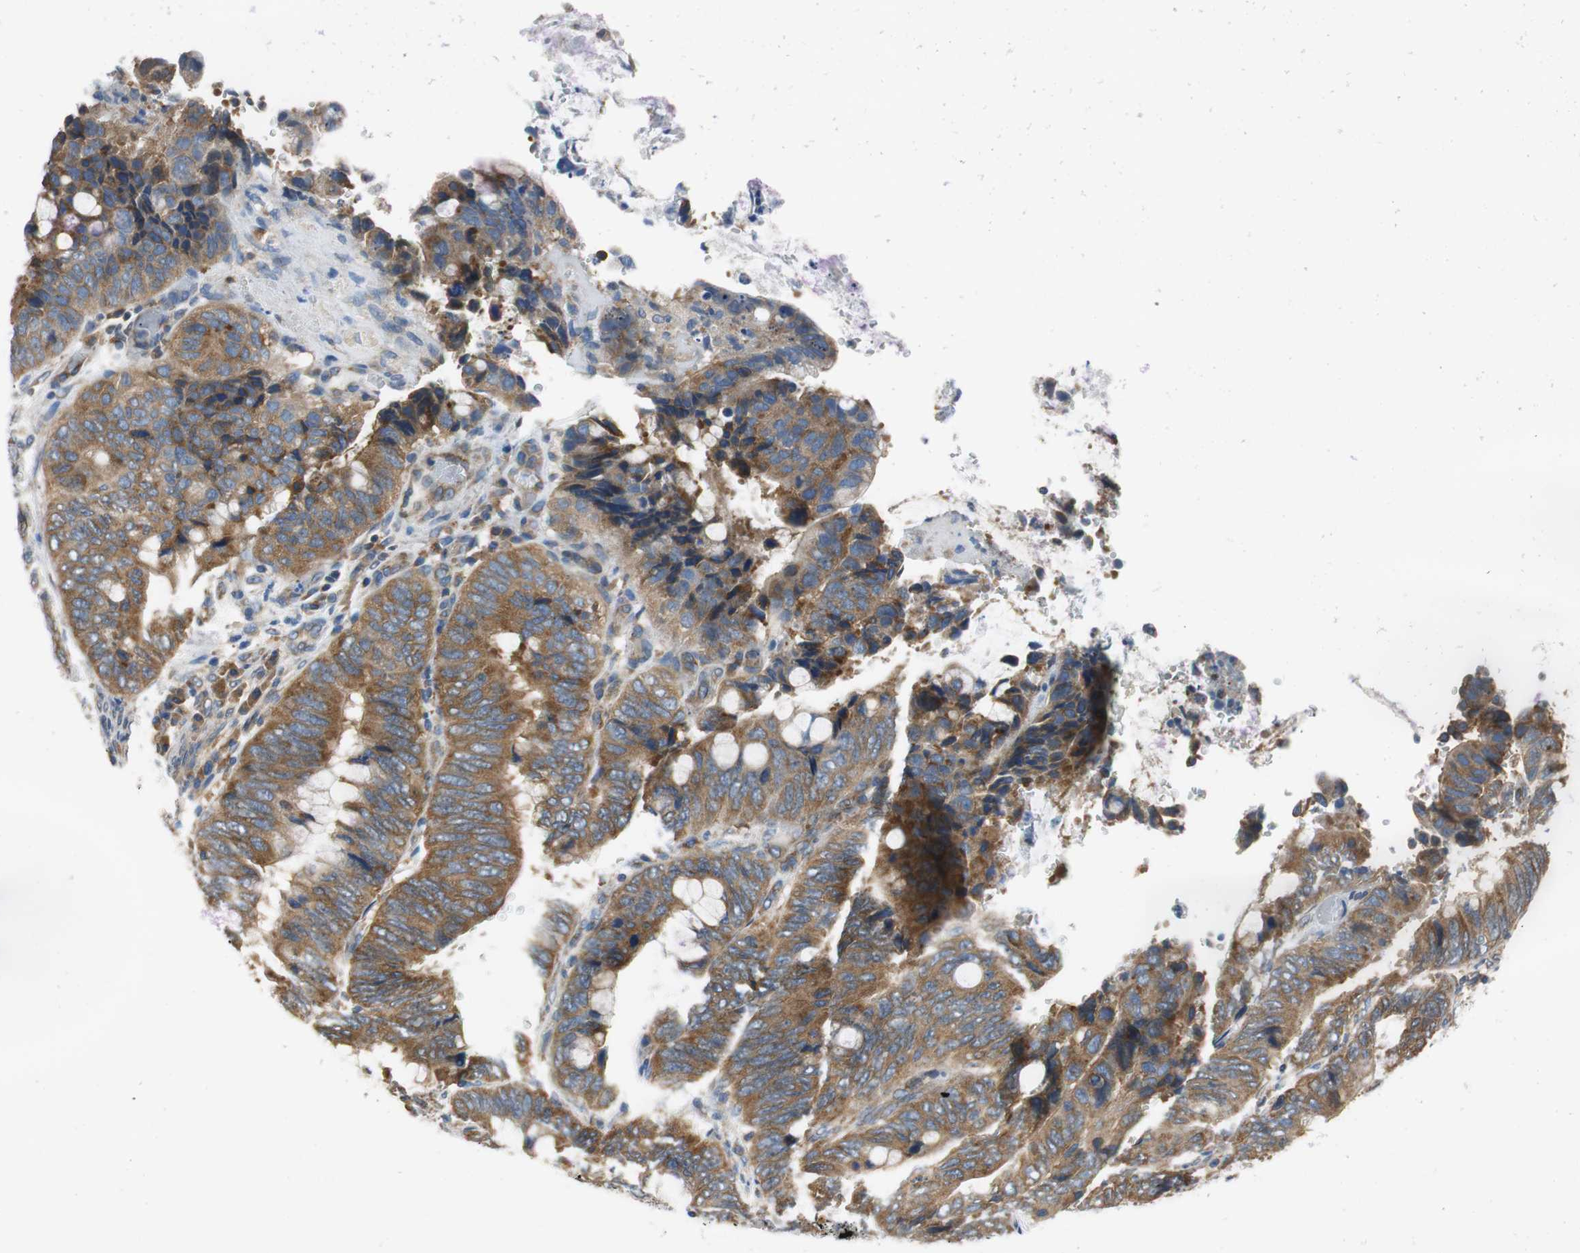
{"staining": {"intensity": "moderate", "quantity": ">75%", "location": "cytoplasmic/membranous"}, "tissue": "colorectal cancer", "cell_type": "Tumor cells", "image_type": "cancer", "snomed": [{"axis": "morphology", "description": "Normal tissue, NOS"}, {"axis": "morphology", "description": "Adenocarcinoma, NOS"}, {"axis": "topography", "description": "Rectum"}, {"axis": "topography", "description": "Peripheral nerve tissue"}], "caption": "A micrograph of human adenocarcinoma (colorectal) stained for a protein exhibits moderate cytoplasmic/membranous brown staining in tumor cells. (Stains: DAB in brown, nuclei in blue, Microscopy: brightfield microscopy at high magnification).", "gene": "CNOT3", "patient": {"sex": "male", "age": 92}}